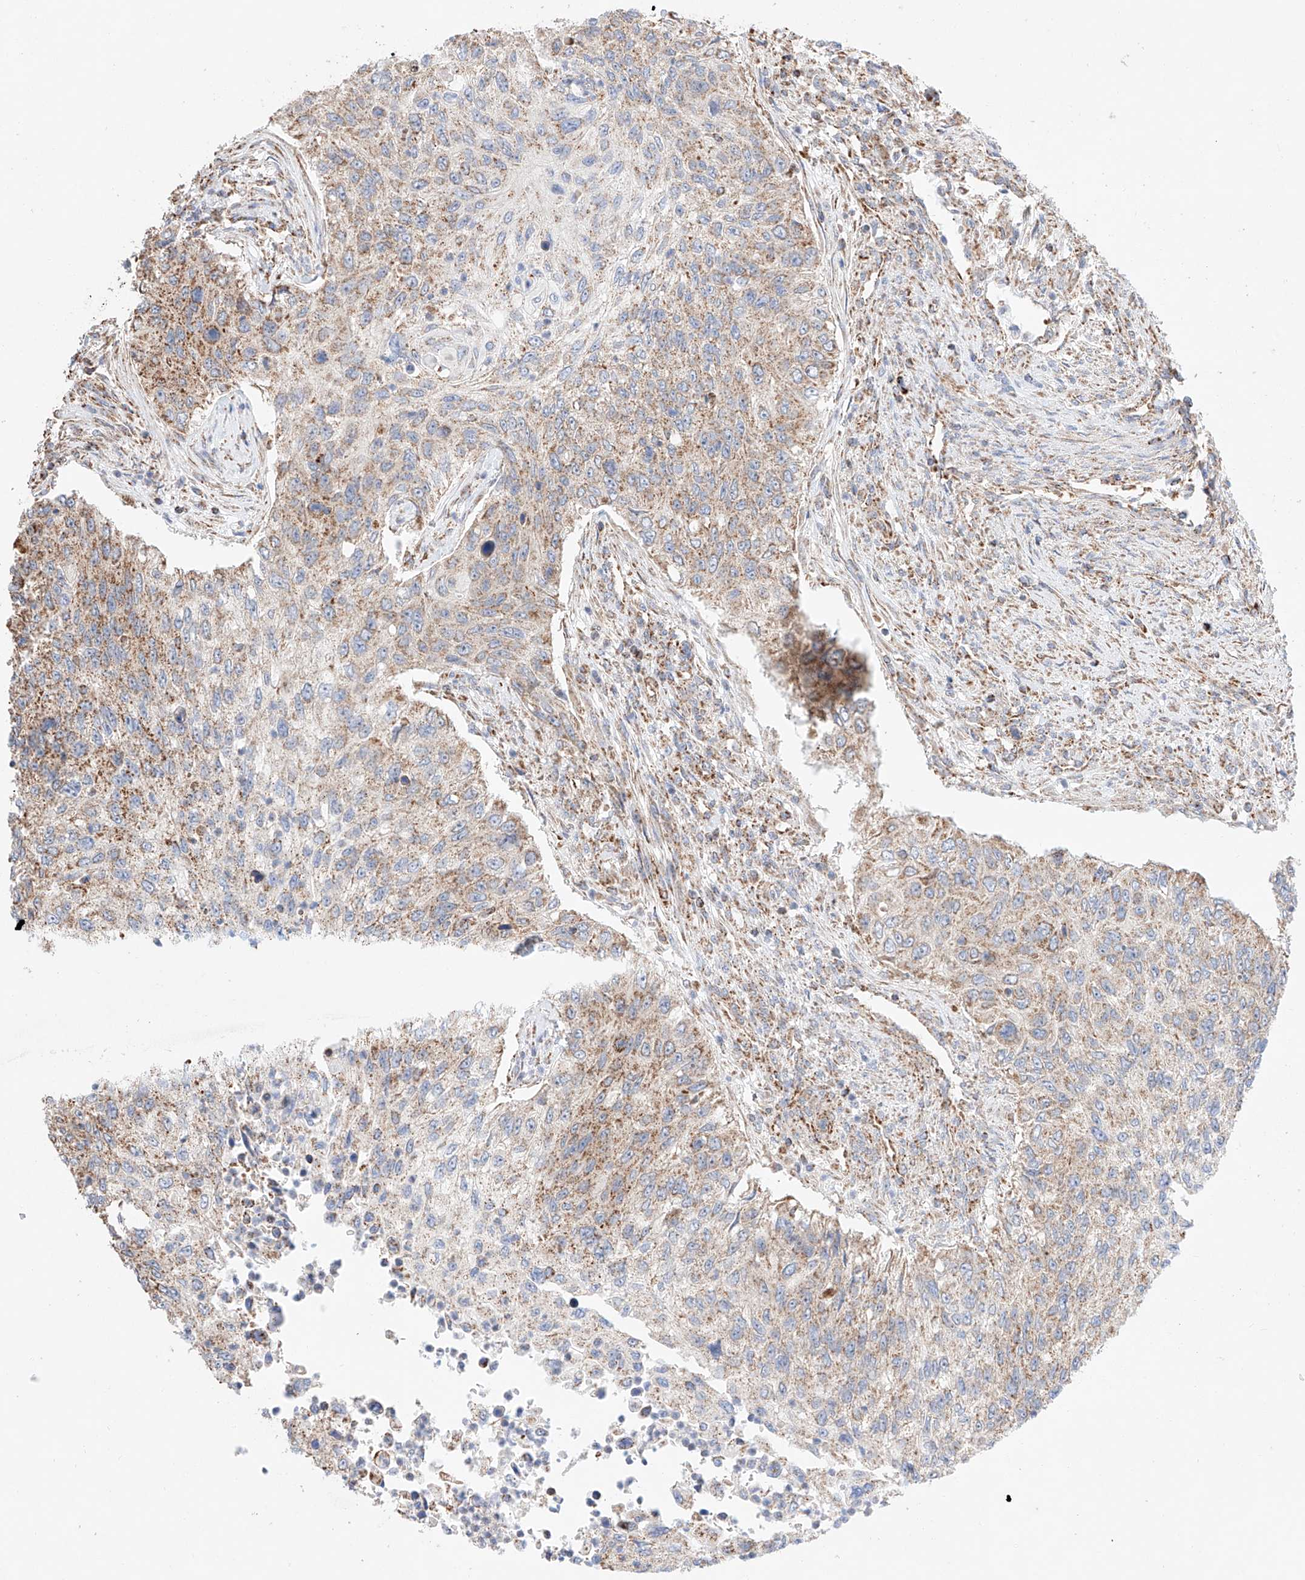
{"staining": {"intensity": "weak", "quantity": ">75%", "location": "cytoplasmic/membranous"}, "tissue": "urothelial cancer", "cell_type": "Tumor cells", "image_type": "cancer", "snomed": [{"axis": "morphology", "description": "Urothelial carcinoma, High grade"}, {"axis": "topography", "description": "Urinary bladder"}], "caption": "This is a photomicrograph of IHC staining of urothelial carcinoma (high-grade), which shows weak expression in the cytoplasmic/membranous of tumor cells.", "gene": "KTI12", "patient": {"sex": "female", "age": 60}}